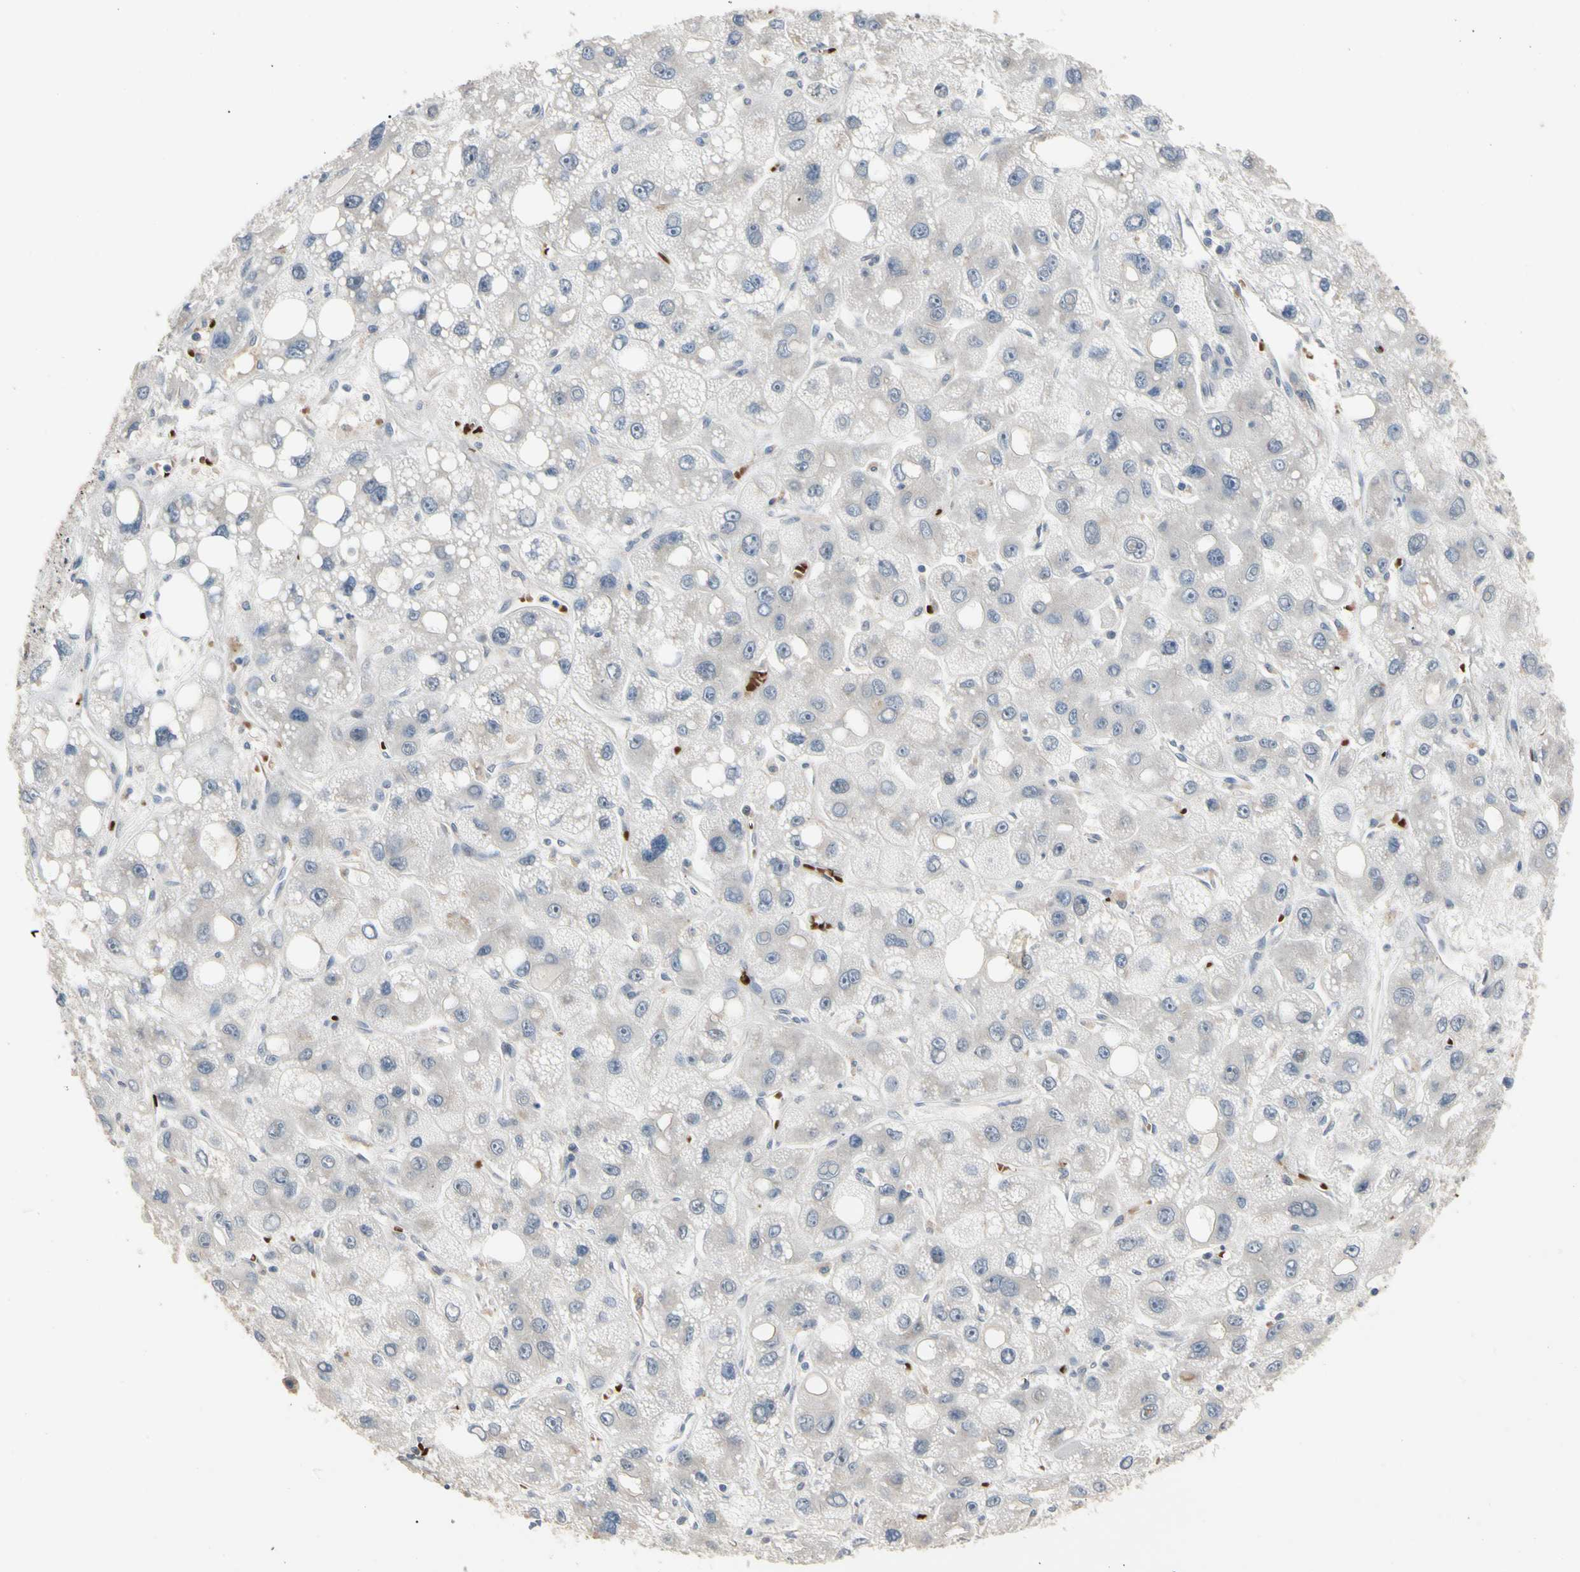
{"staining": {"intensity": "negative", "quantity": "none", "location": "none"}, "tissue": "liver cancer", "cell_type": "Tumor cells", "image_type": "cancer", "snomed": [{"axis": "morphology", "description": "Carcinoma, Hepatocellular, NOS"}, {"axis": "topography", "description": "Liver"}], "caption": "IHC image of human liver cancer stained for a protein (brown), which exhibits no staining in tumor cells. (Immunohistochemistry (ihc), brightfield microscopy, high magnification).", "gene": "HMGCR", "patient": {"sex": "male", "age": 55}}